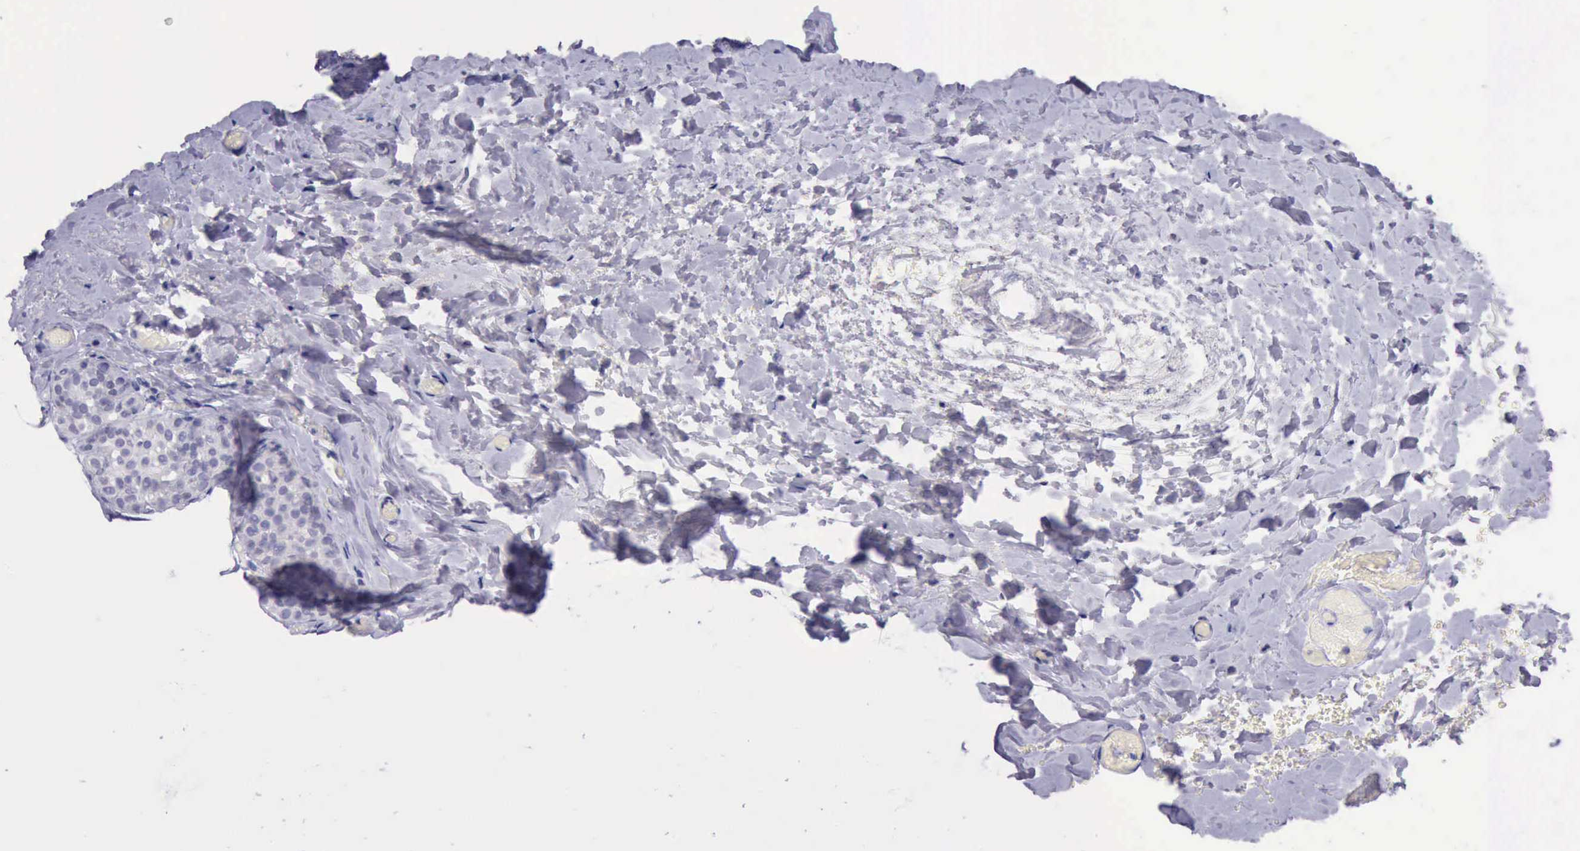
{"staining": {"intensity": "negative", "quantity": "none", "location": "none"}, "tissue": "endometrium", "cell_type": "Cells in endometrial stroma", "image_type": "normal", "snomed": [{"axis": "morphology", "description": "Normal tissue, NOS"}, {"axis": "topography", "description": "Smooth muscle"}, {"axis": "topography", "description": "Endometrium"}], "caption": "Immunohistochemistry (IHC) image of benign endometrium: endometrium stained with DAB (3,3'-diaminobenzidine) reveals no significant protein staining in cells in endometrial stroma.", "gene": "LRFN5", "patient": {"sex": "female", "age": 57}}